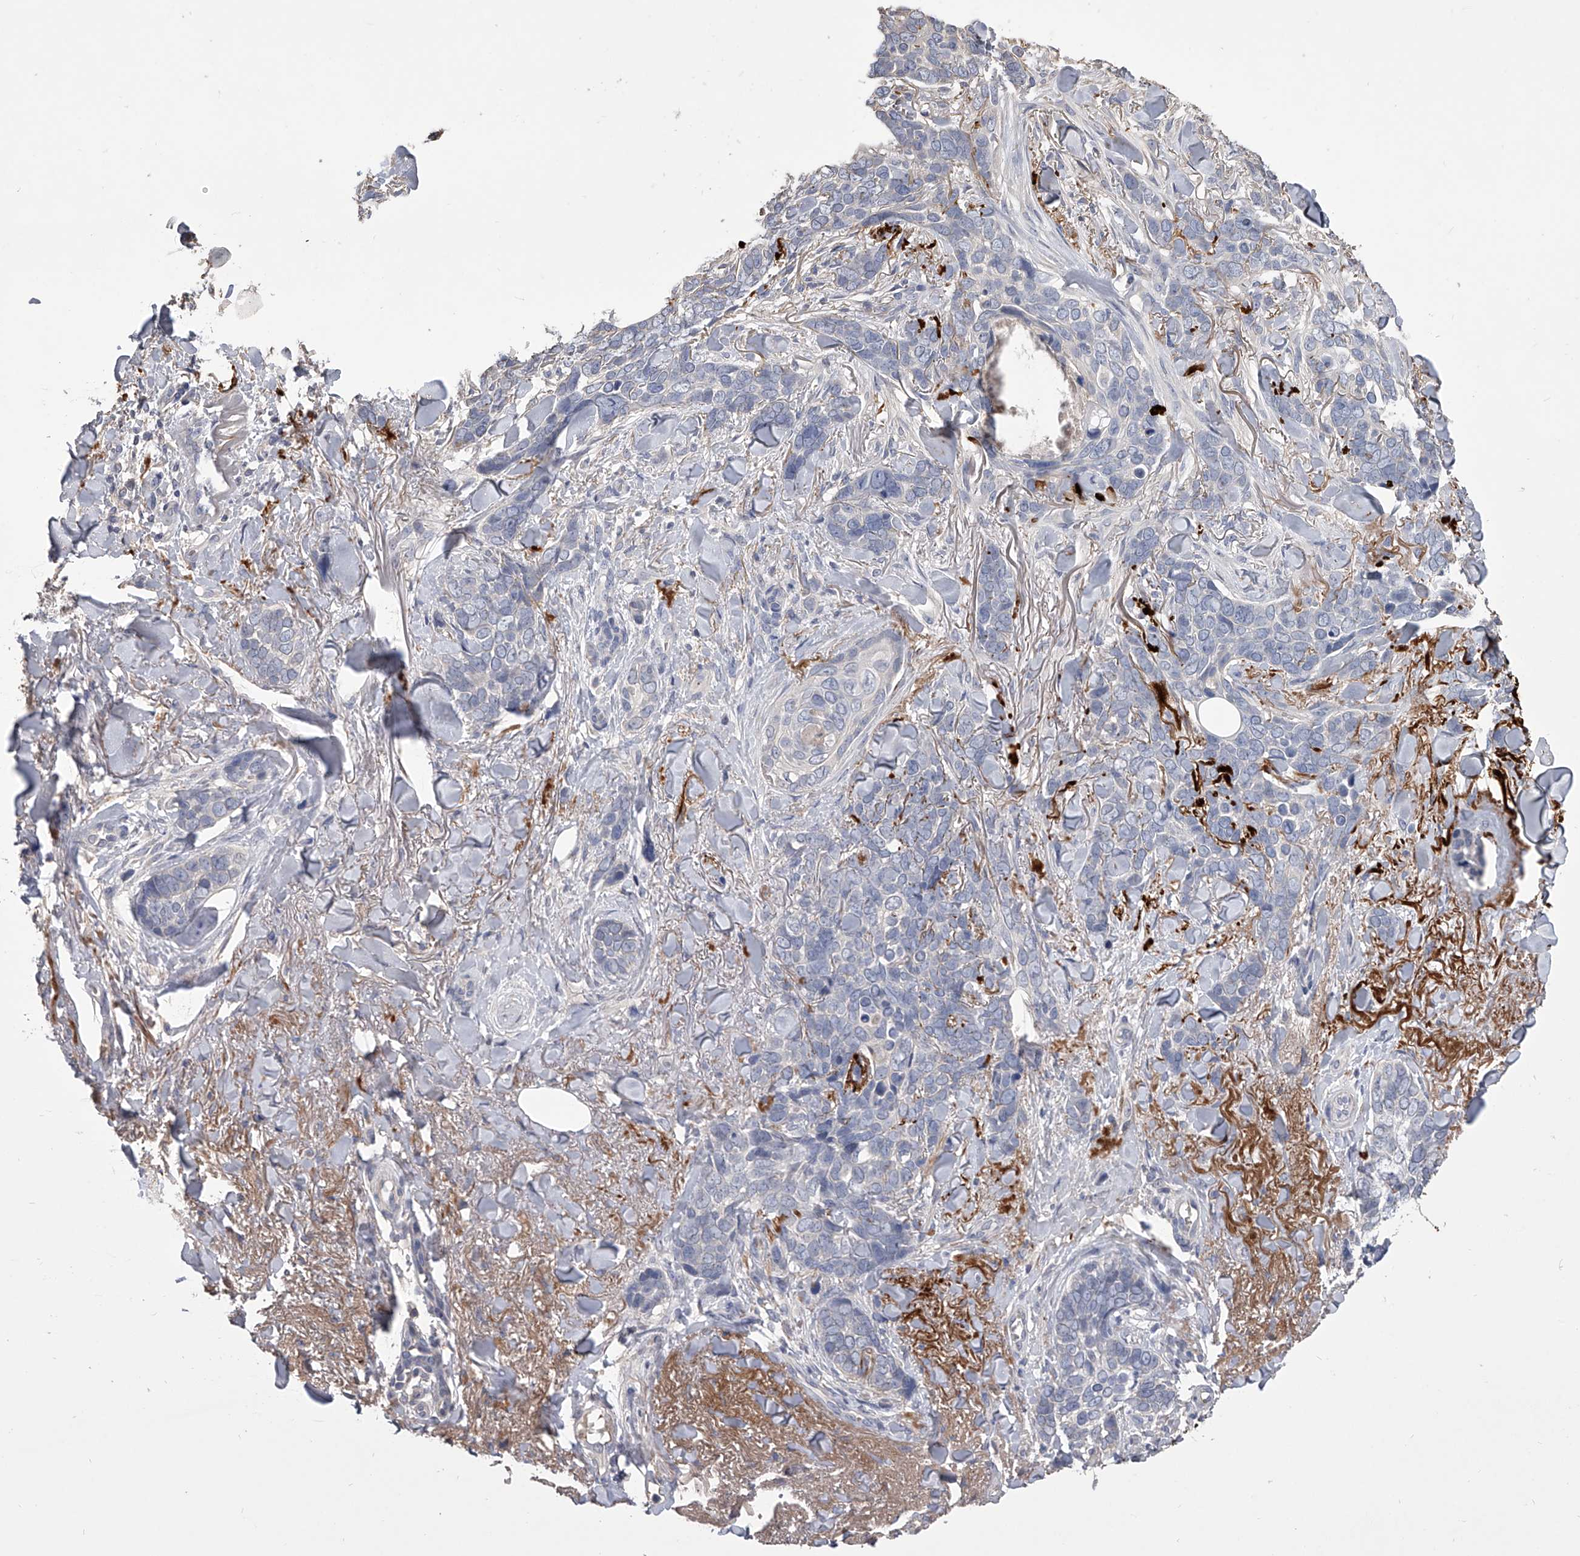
{"staining": {"intensity": "negative", "quantity": "none", "location": "none"}, "tissue": "skin cancer", "cell_type": "Tumor cells", "image_type": "cancer", "snomed": [{"axis": "morphology", "description": "Basal cell carcinoma"}, {"axis": "topography", "description": "Skin"}], "caption": "Skin cancer was stained to show a protein in brown. There is no significant expression in tumor cells. (DAB immunohistochemistry (IHC) with hematoxylin counter stain).", "gene": "MDN1", "patient": {"sex": "female", "age": 82}}